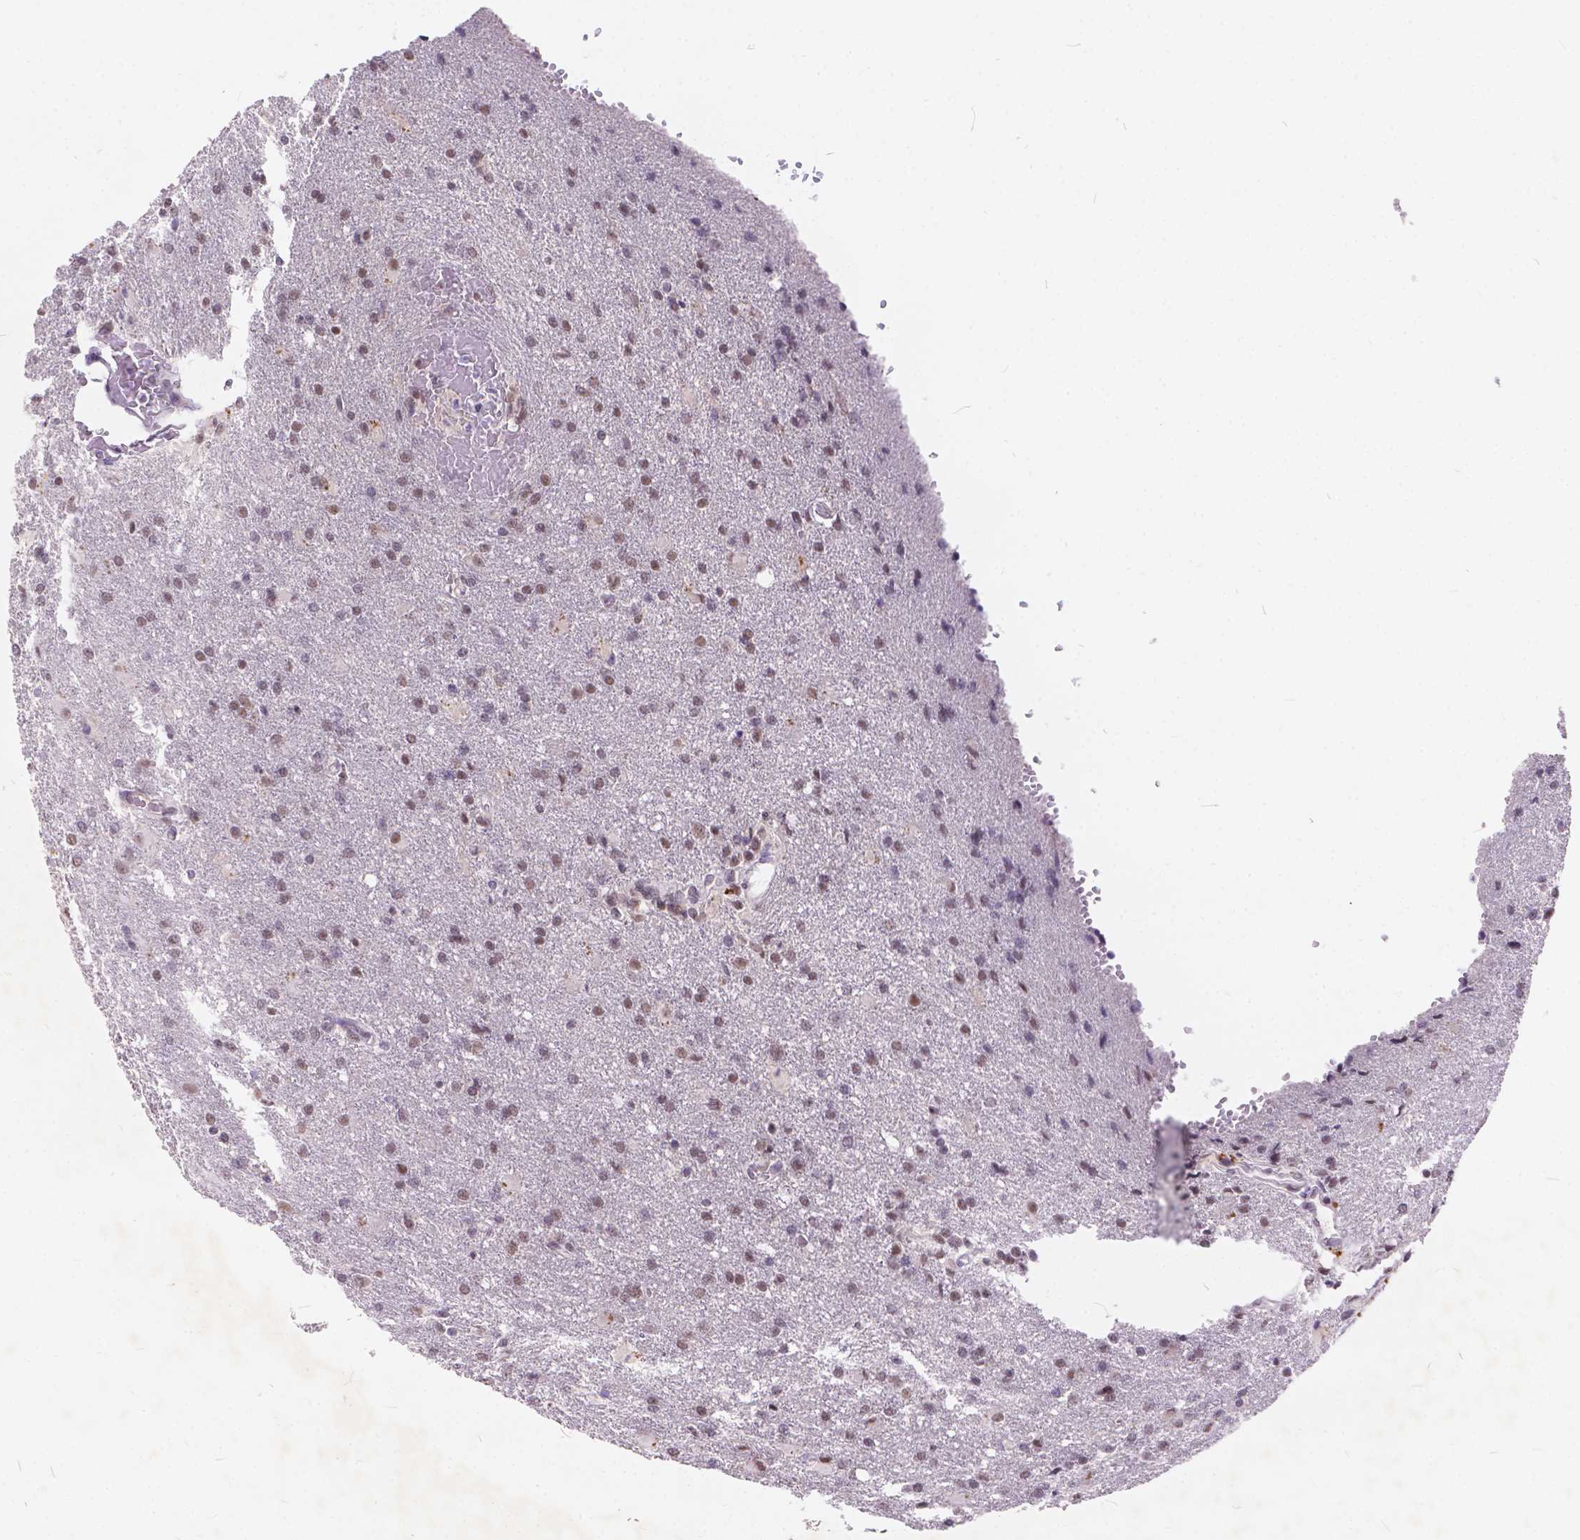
{"staining": {"intensity": "weak", "quantity": ">75%", "location": "nuclear"}, "tissue": "glioma", "cell_type": "Tumor cells", "image_type": "cancer", "snomed": [{"axis": "morphology", "description": "Glioma, malignant, High grade"}, {"axis": "topography", "description": "Brain"}], "caption": "Protein expression analysis of human malignant glioma (high-grade) reveals weak nuclear staining in about >75% of tumor cells. (DAB IHC with brightfield microscopy, high magnification).", "gene": "FAM53A", "patient": {"sex": "male", "age": 68}}